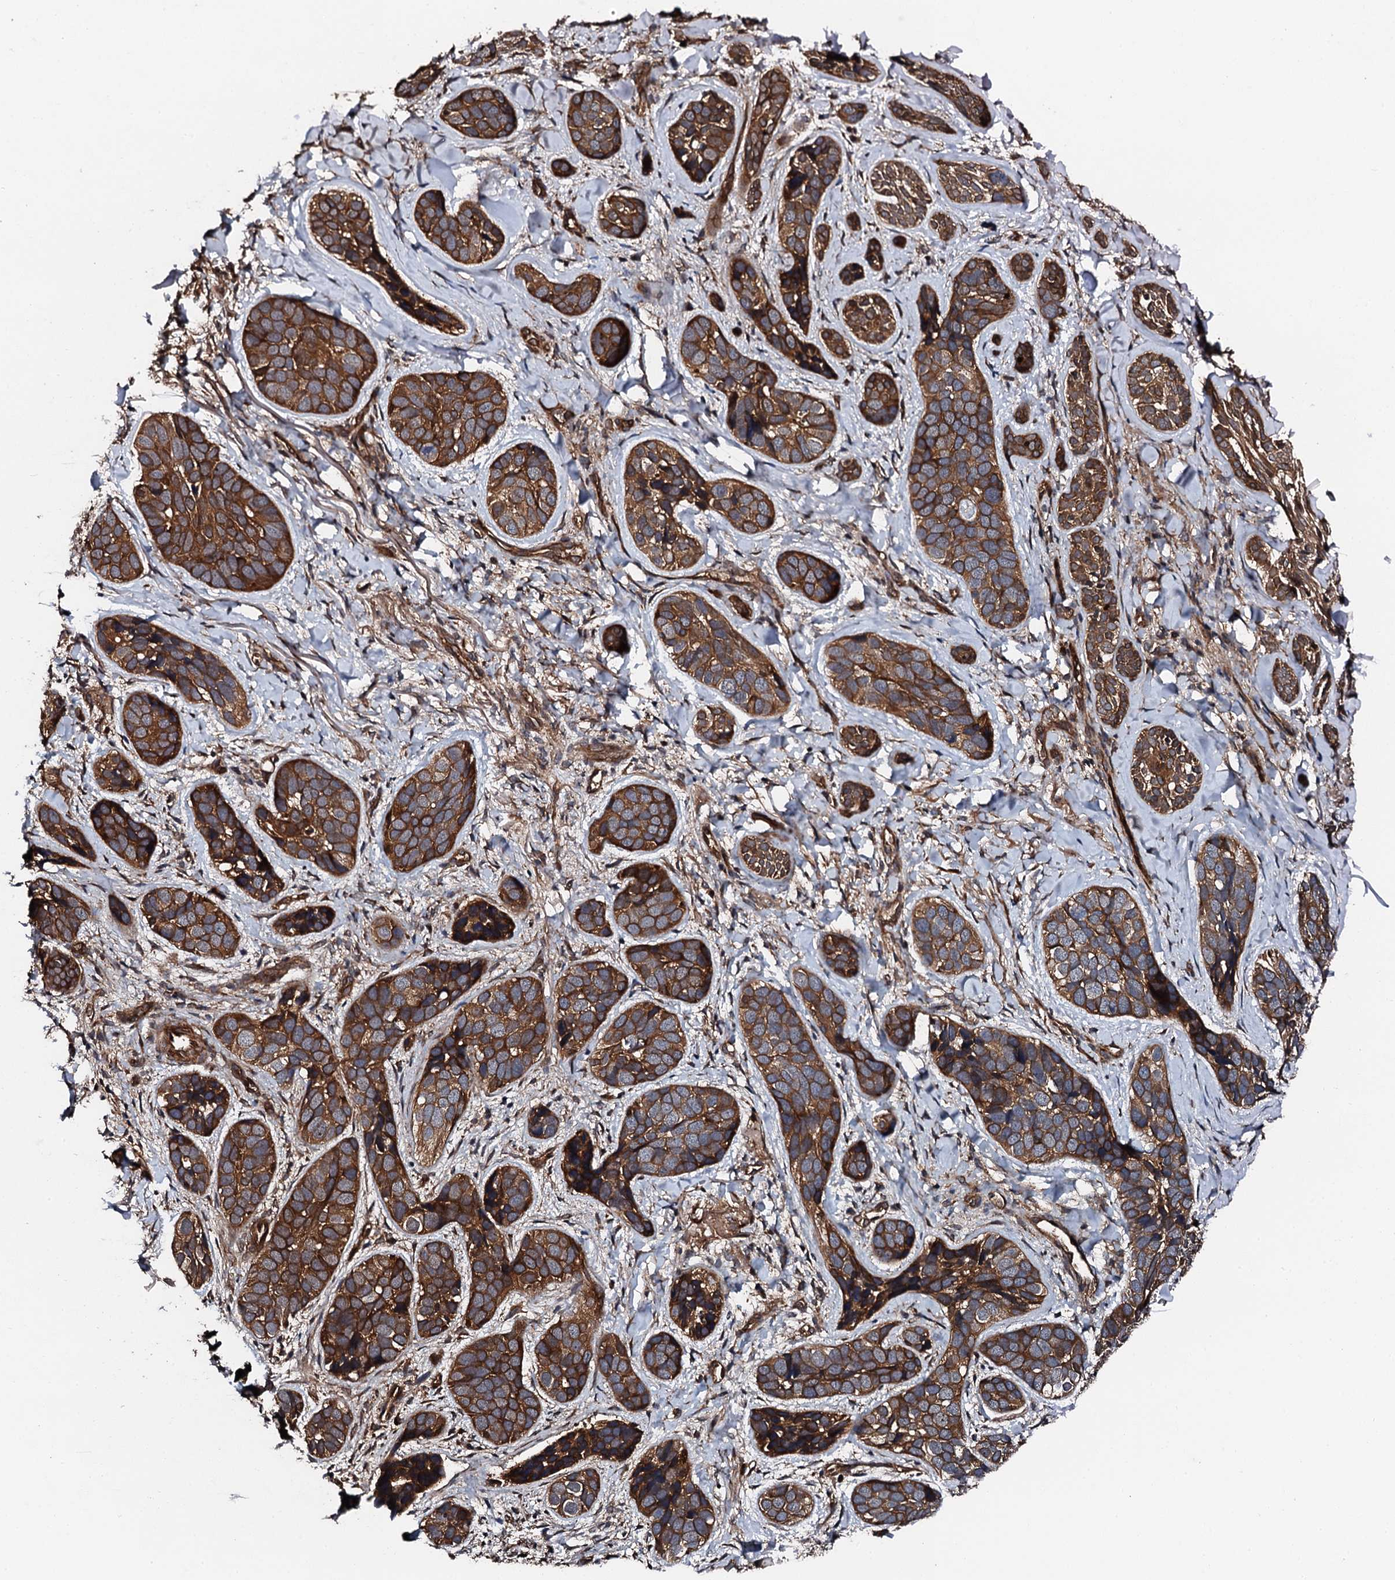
{"staining": {"intensity": "strong", "quantity": ">75%", "location": "cytoplasmic/membranous"}, "tissue": "skin cancer", "cell_type": "Tumor cells", "image_type": "cancer", "snomed": [{"axis": "morphology", "description": "Basal cell carcinoma"}, {"axis": "topography", "description": "Skin"}], "caption": "Immunohistochemistry image of skin basal cell carcinoma stained for a protein (brown), which shows high levels of strong cytoplasmic/membranous expression in approximately >75% of tumor cells.", "gene": "FLYWCH1", "patient": {"sex": "male", "age": 71}}